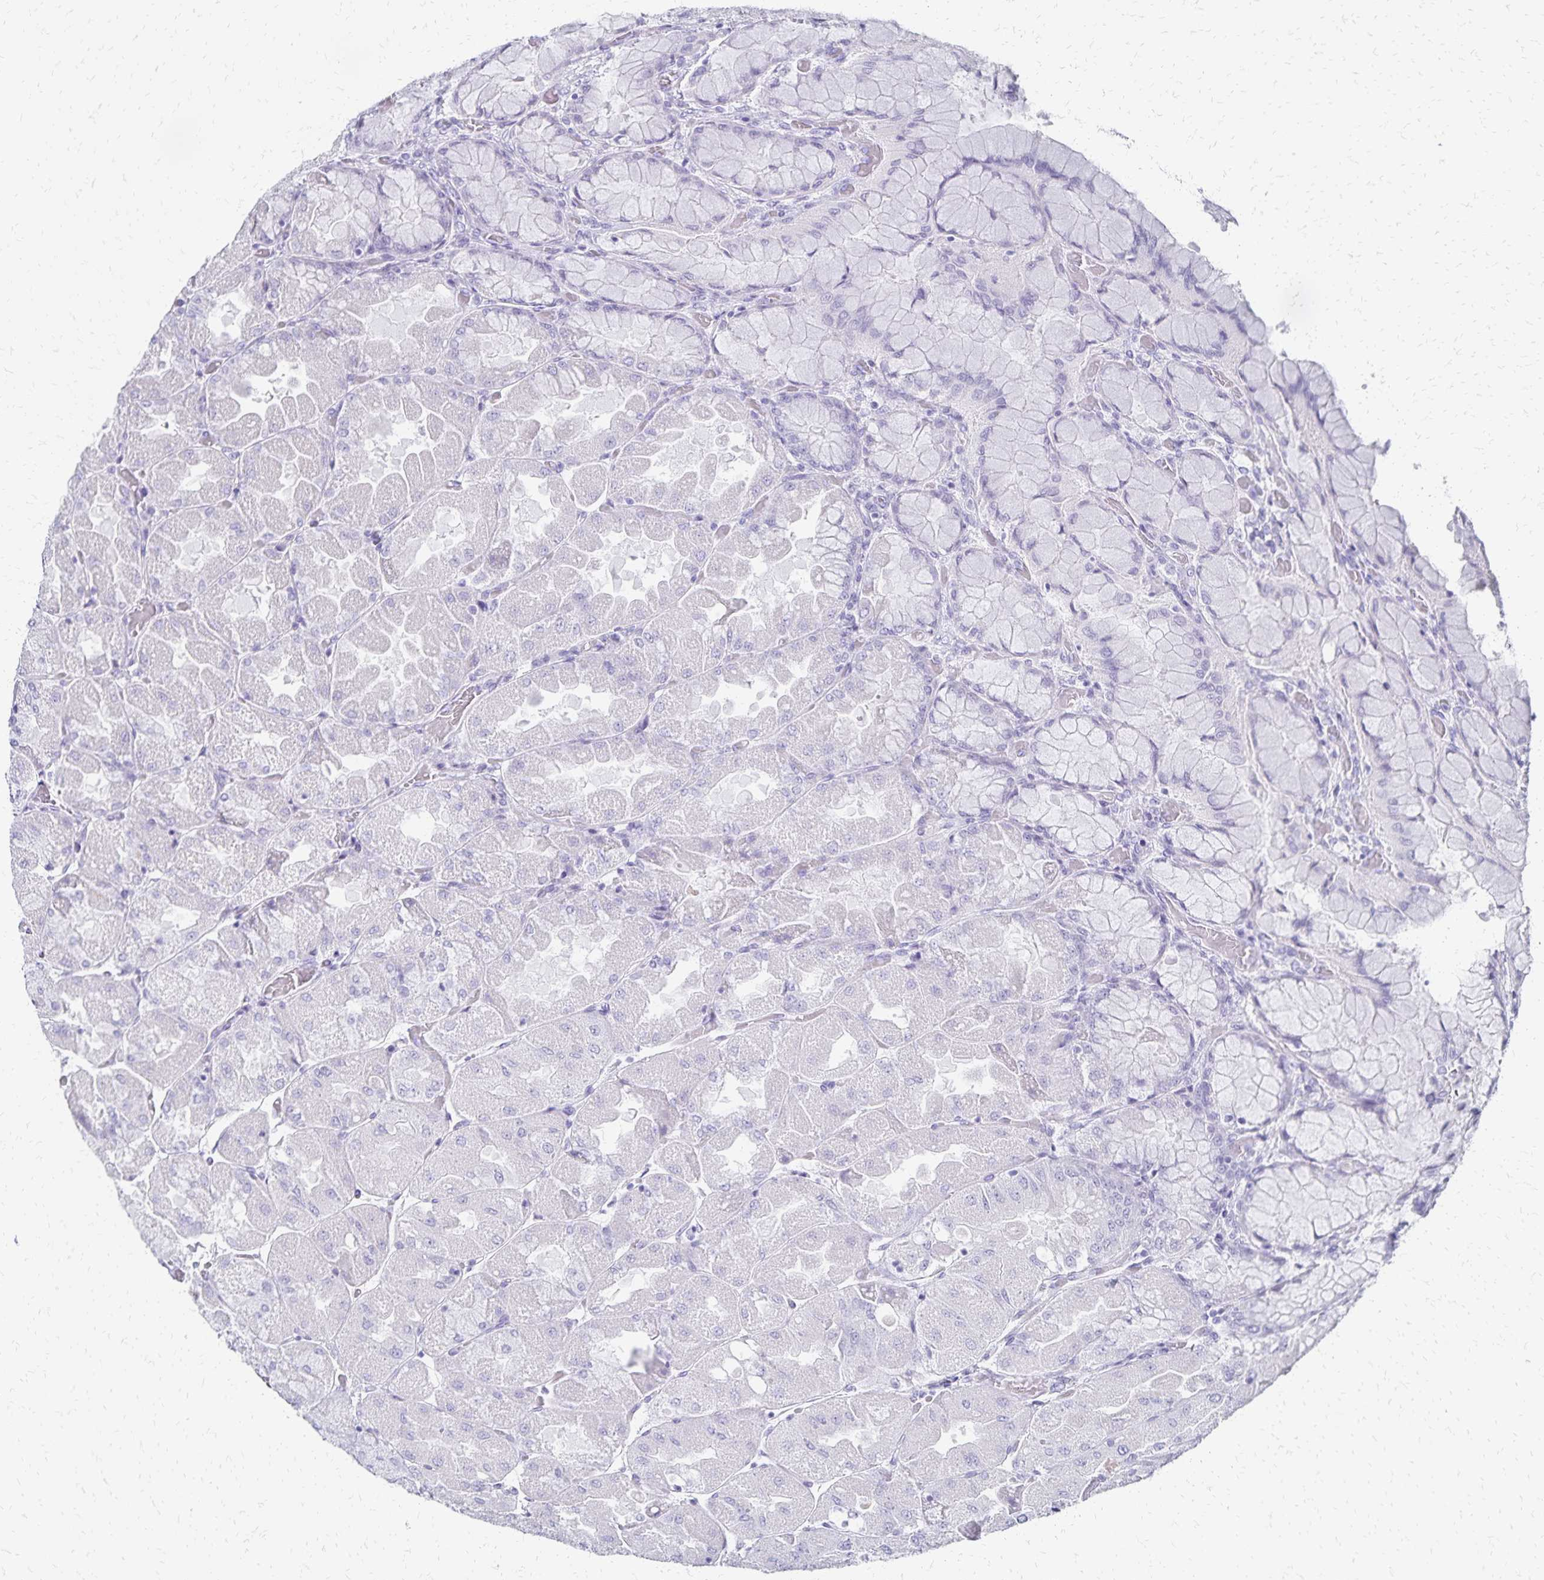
{"staining": {"intensity": "negative", "quantity": "none", "location": "none"}, "tissue": "stomach", "cell_type": "Glandular cells", "image_type": "normal", "snomed": [{"axis": "morphology", "description": "Normal tissue, NOS"}, {"axis": "topography", "description": "Stomach"}], "caption": "Stomach was stained to show a protein in brown. There is no significant positivity in glandular cells. Nuclei are stained in blue.", "gene": "GIP", "patient": {"sex": "female", "age": 61}}